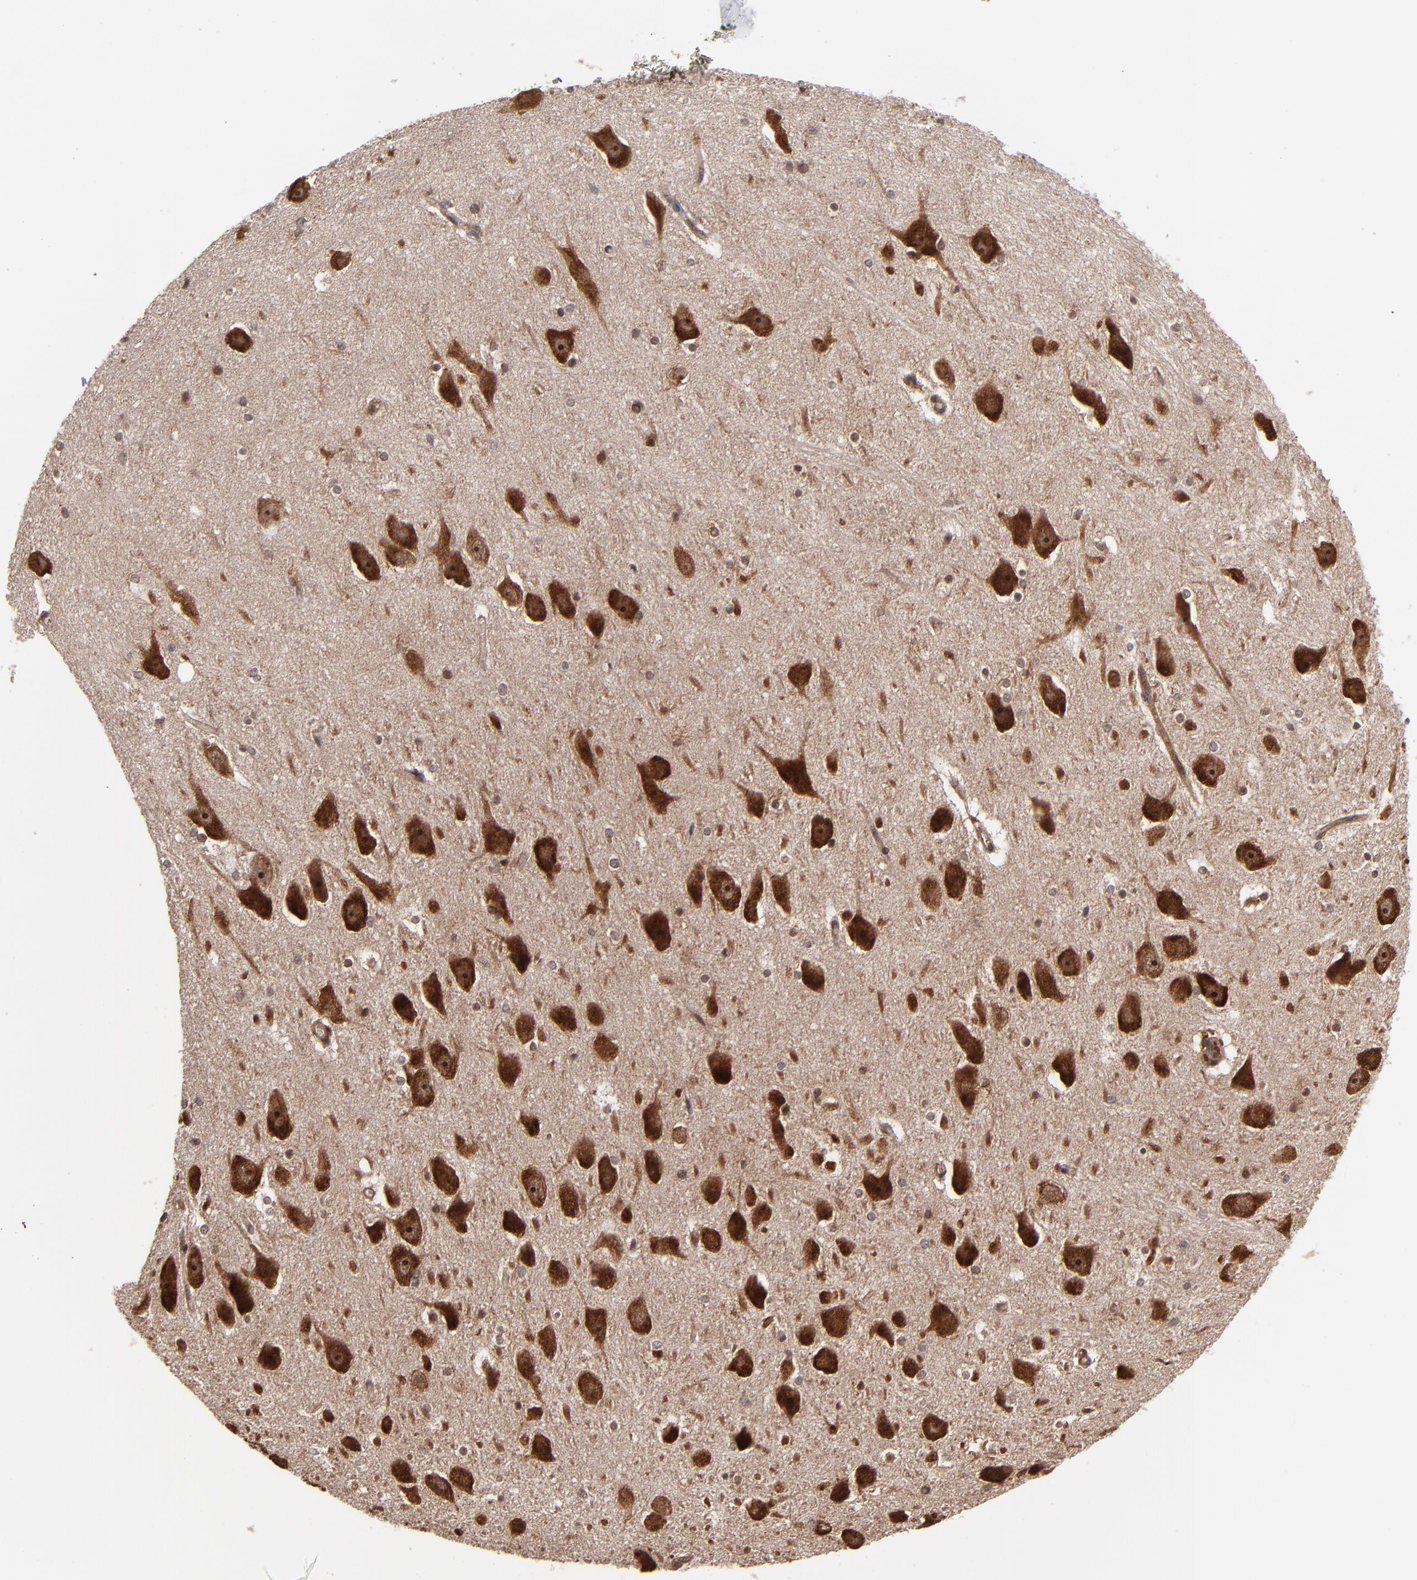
{"staining": {"intensity": "weak", "quantity": "25%-75%", "location": "cytoplasmic/membranous"}, "tissue": "hippocampus", "cell_type": "Glial cells", "image_type": "normal", "snomed": [{"axis": "morphology", "description": "Normal tissue, NOS"}, {"axis": "topography", "description": "Hippocampus"}], "caption": "This micrograph reveals IHC staining of unremarkable human hippocampus, with low weak cytoplasmic/membranous positivity in about 25%-75% of glial cells.", "gene": "RGS6", "patient": {"sex": "female", "age": 19}}